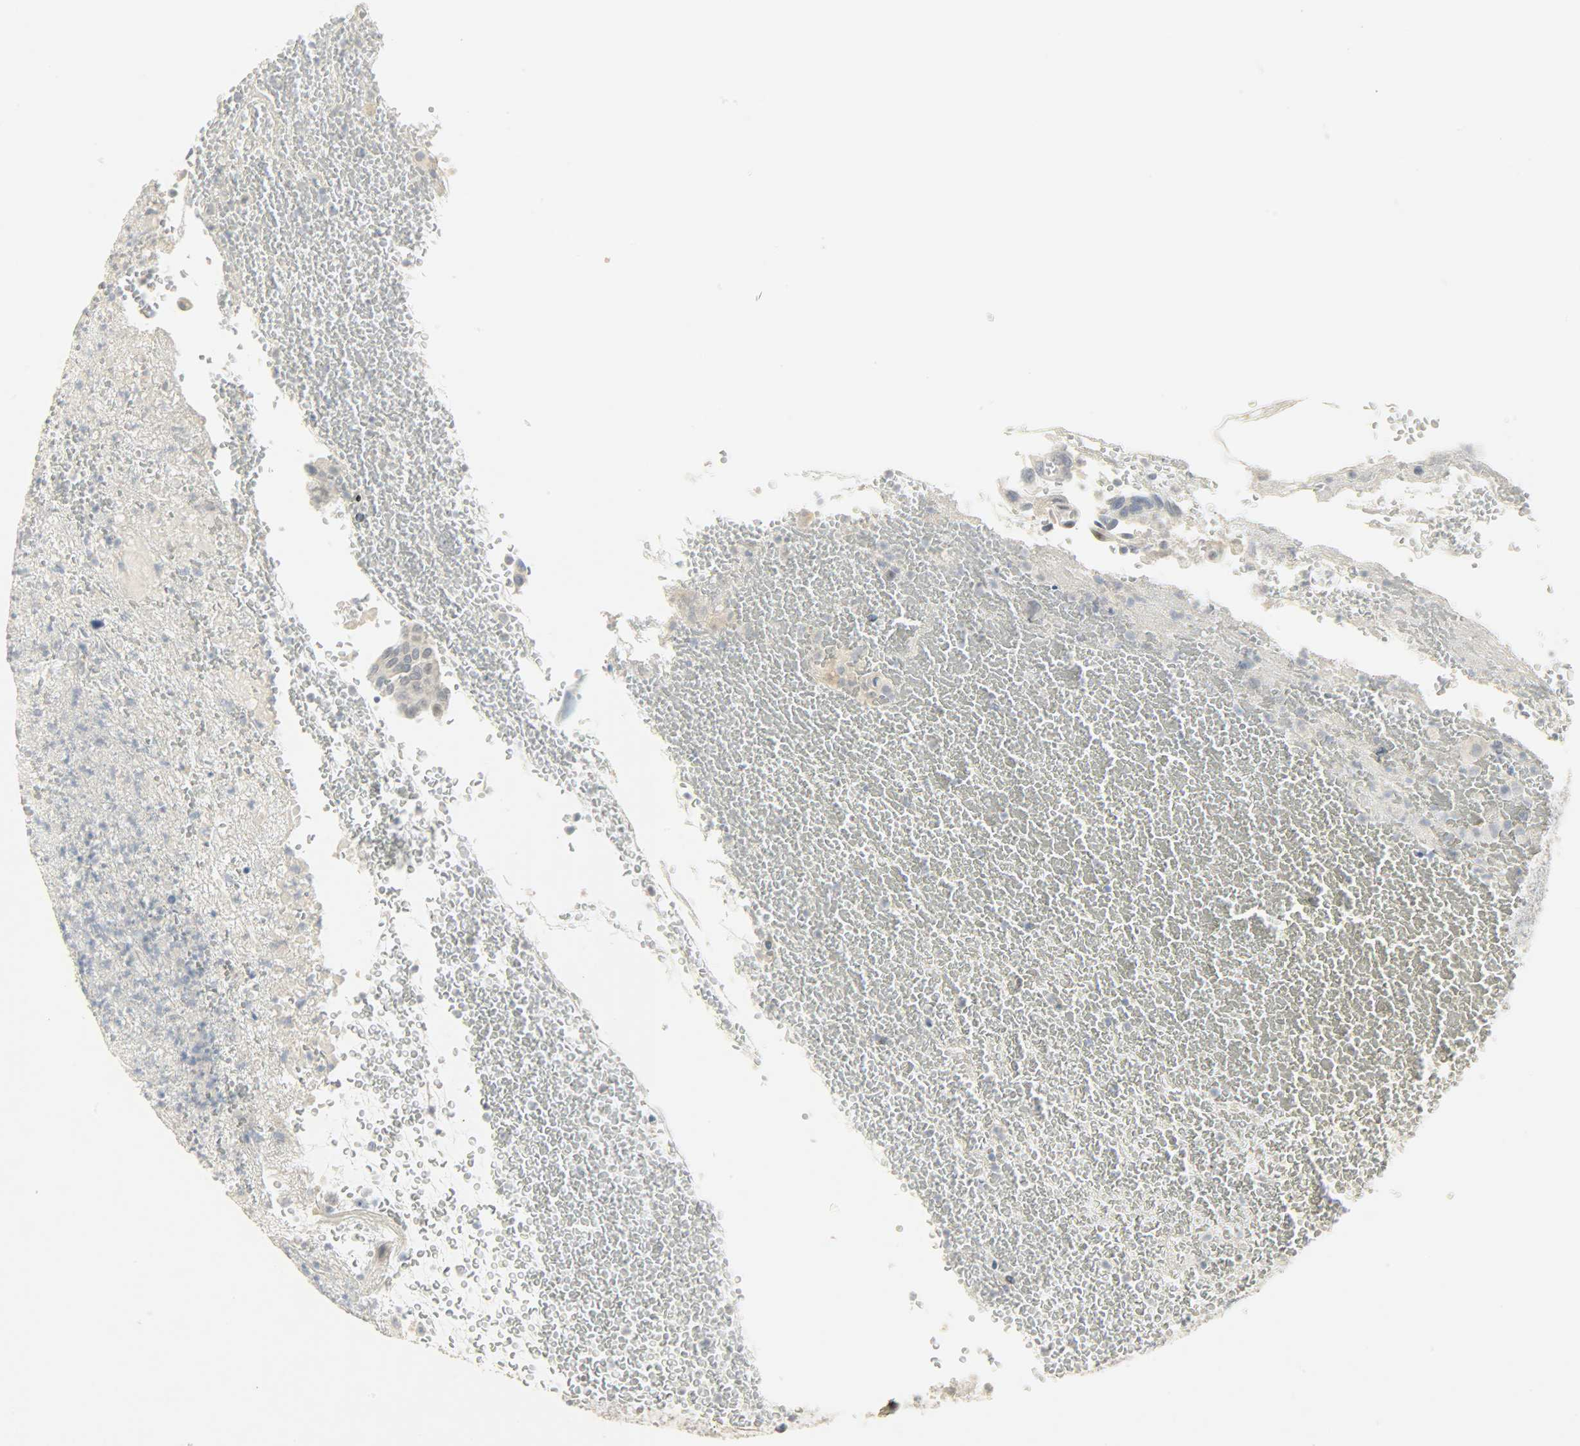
{"staining": {"intensity": "weak", "quantity": "<25%", "location": "cytoplasmic/membranous,nuclear"}, "tissue": "urothelial cancer", "cell_type": "Tumor cells", "image_type": "cancer", "snomed": [{"axis": "morphology", "description": "Urothelial carcinoma, High grade"}, {"axis": "topography", "description": "Urinary bladder"}], "caption": "The photomicrograph exhibits no staining of tumor cells in high-grade urothelial carcinoma.", "gene": "CAMK4", "patient": {"sex": "male", "age": 66}}